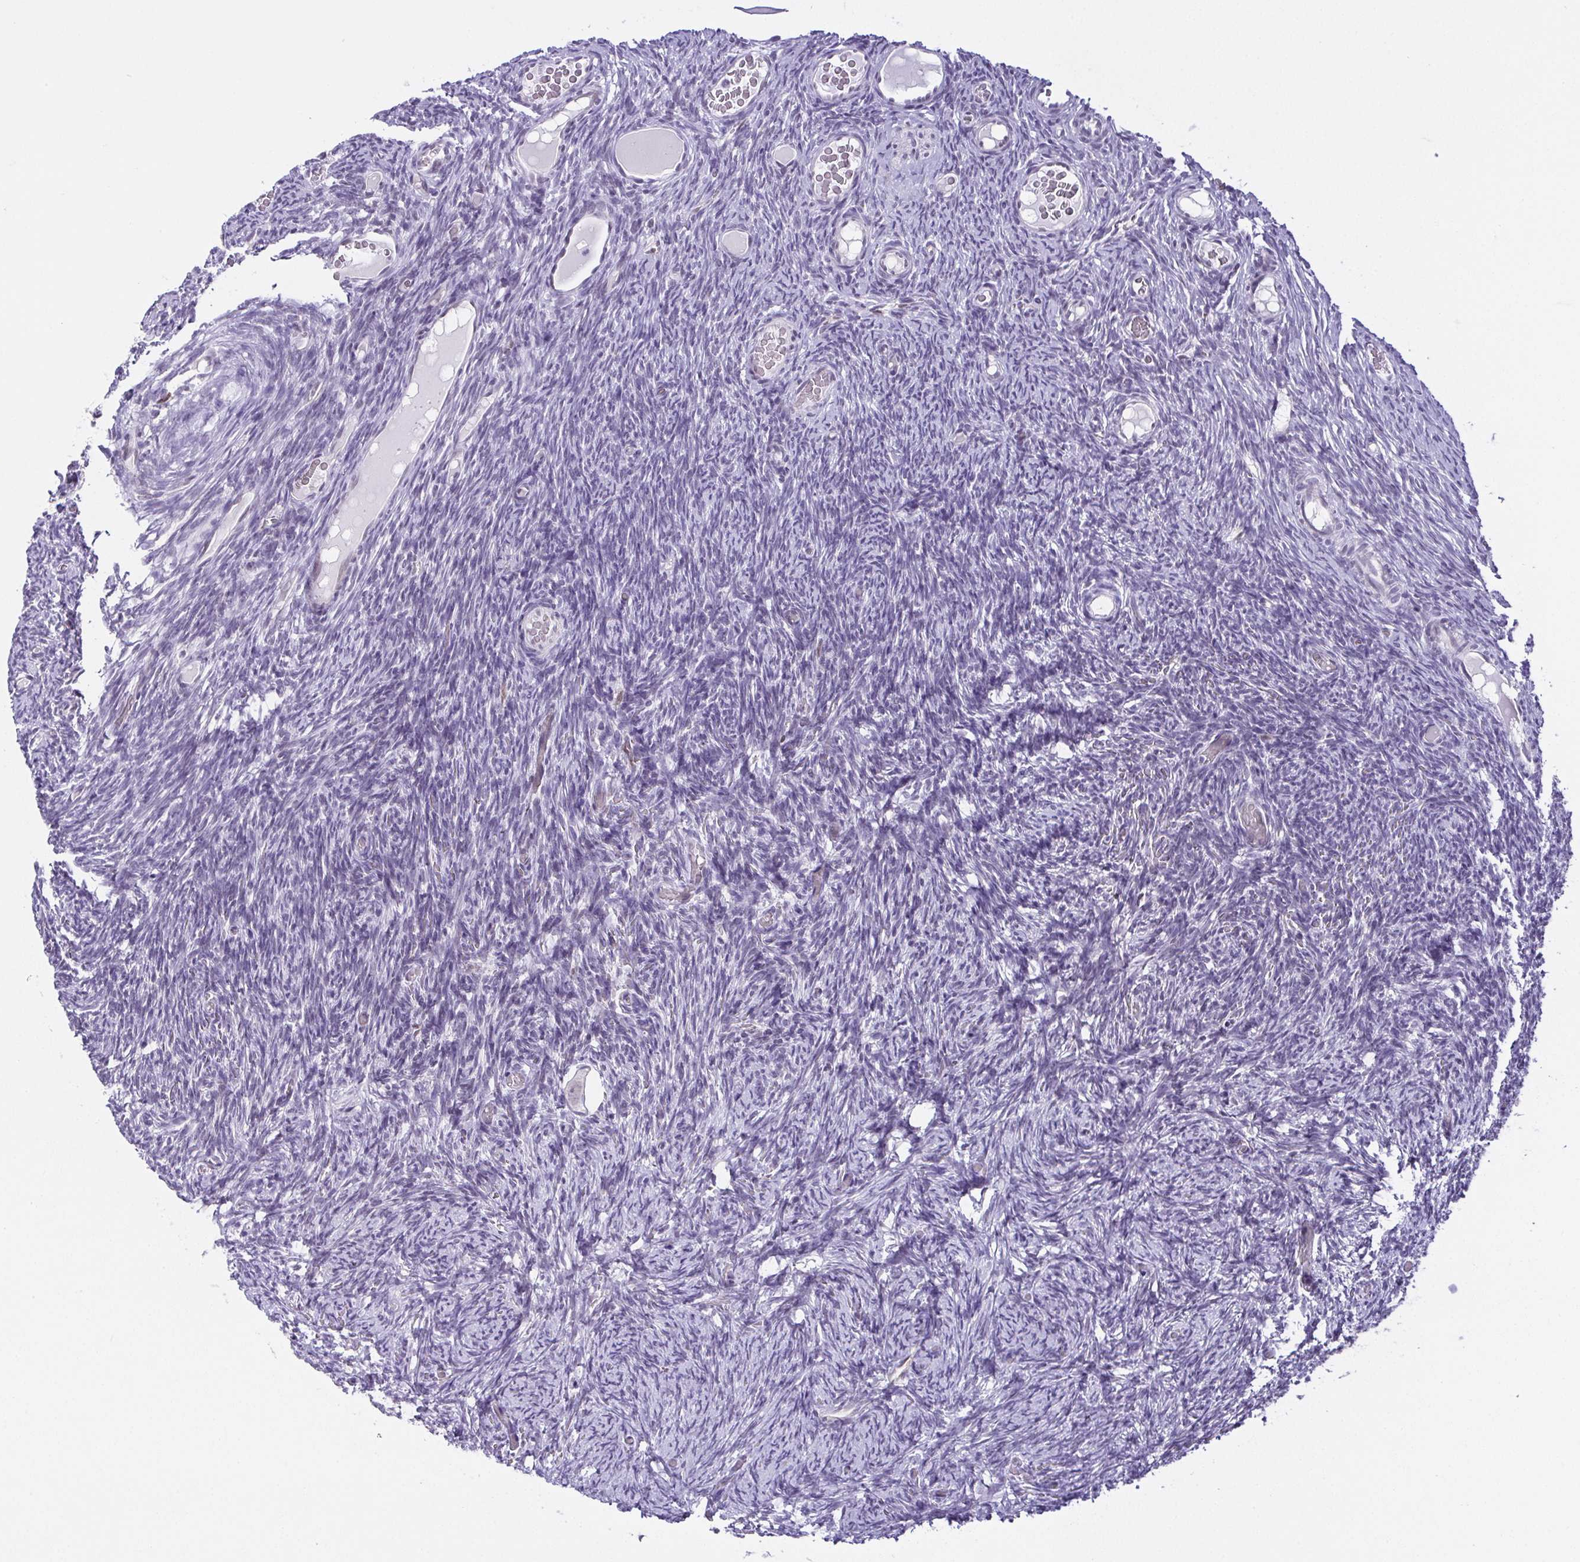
{"staining": {"intensity": "negative", "quantity": "none", "location": "none"}, "tissue": "ovary", "cell_type": "Follicle cells", "image_type": "normal", "snomed": [{"axis": "morphology", "description": "Normal tissue, NOS"}, {"axis": "topography", "description": "Ovary"}], "caption": "Human ovary stained for a protein using immunohistochemistry reveals no staining in follicle cells.", "gene": "RBM3", "patient": {"sex": "female", "age": 34}}